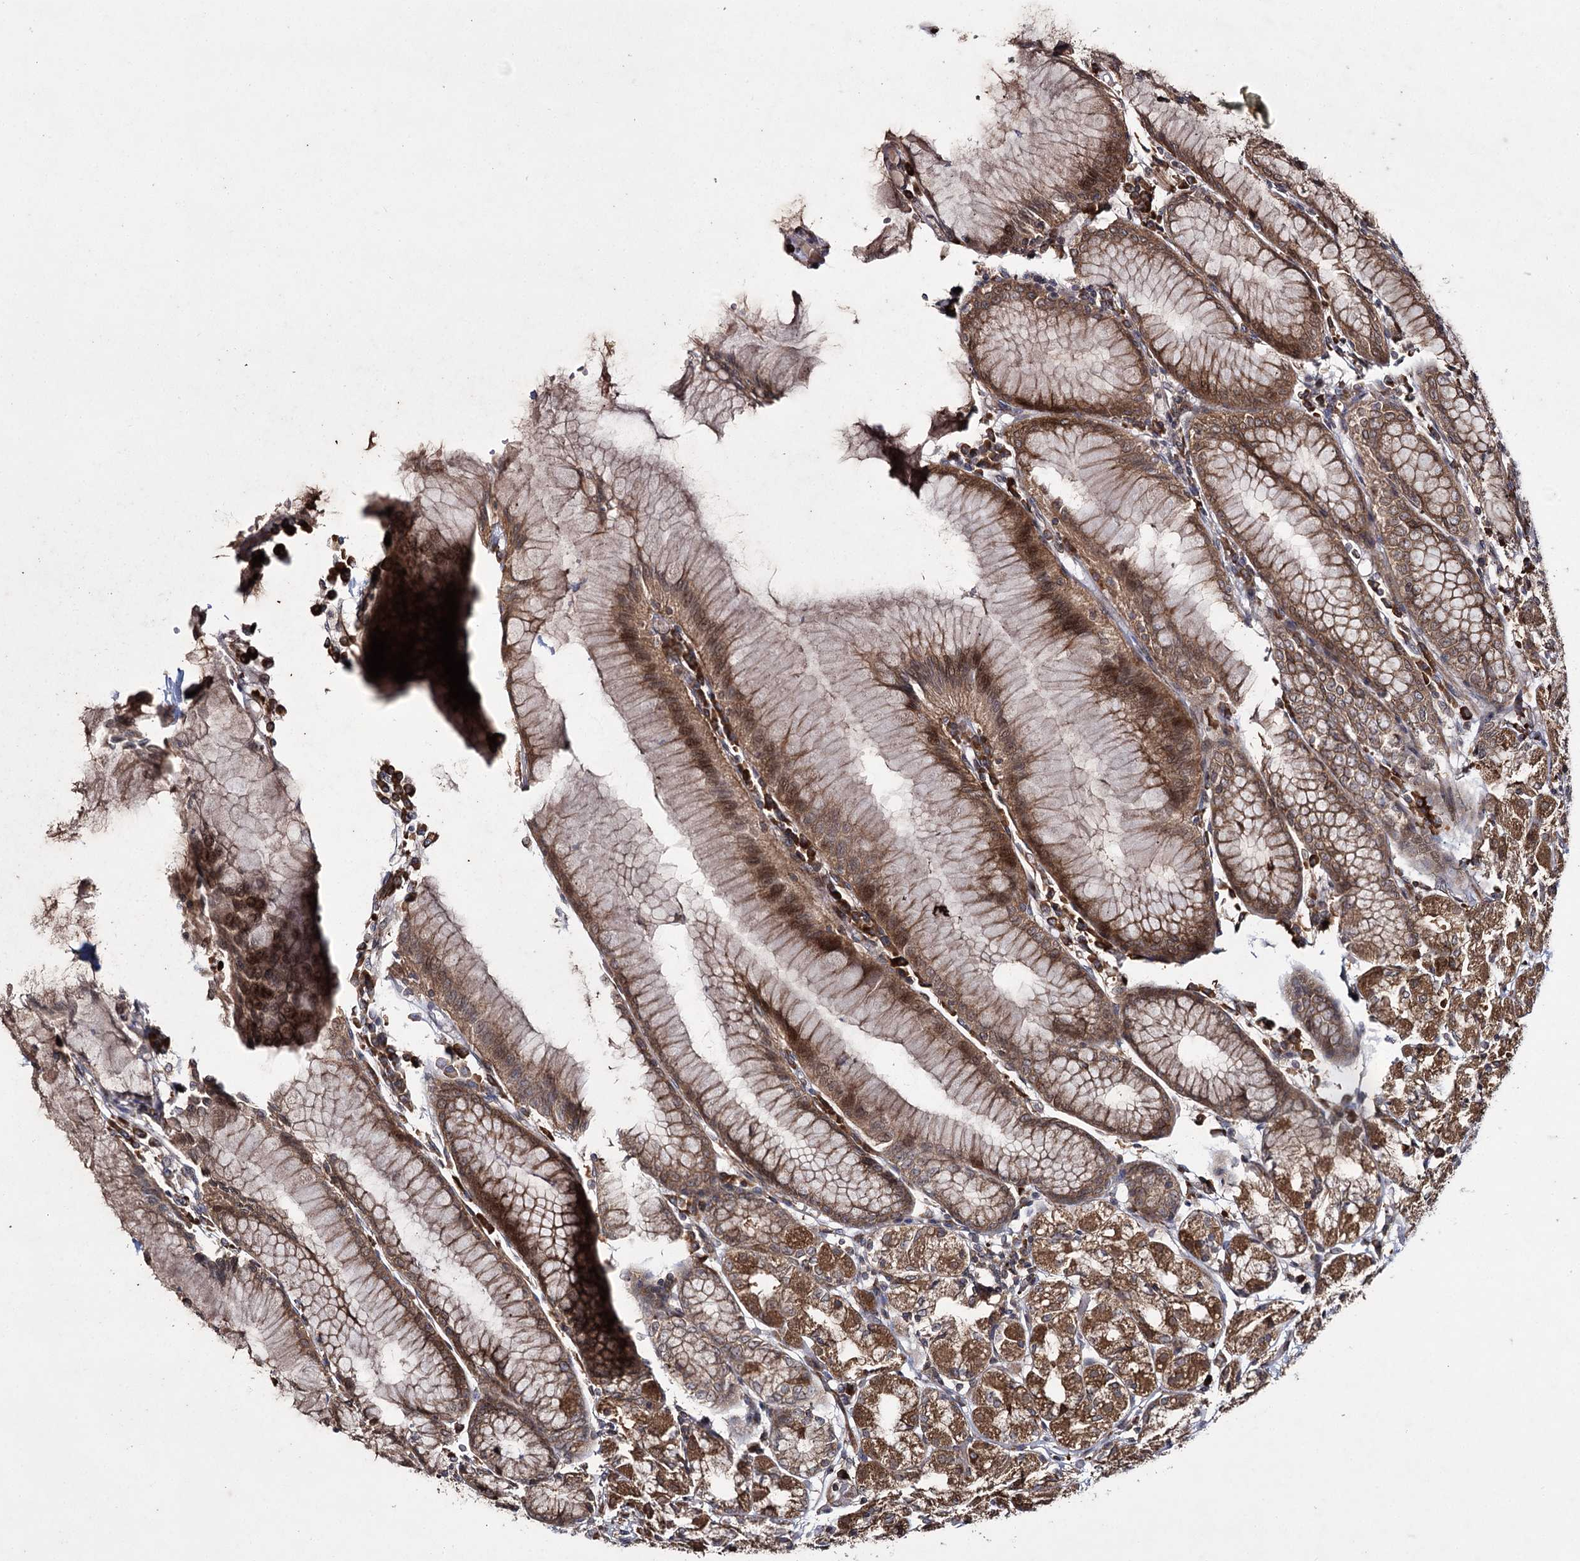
{"staining": {"intensity": "strong", "quantity": ">75%", "location": "cytoplasmic/membranous"}, "tissue": "stomach", "cell_type": "Glandular cells", "image_type": "normal", "snomed": [{"axis": "morphology", "description": "Normal tissue, NOS"}, {"axis": "topography", "description": "Stomach"}], "caption": "Benign stomach shows strong cytoplasmic/membranous staining in approximately >75% of glandular cells, visualized by immunohistochemistry. (Brightfield microscopy of DAB IHC at high magnification).", "gene": "HECTD2", "patient": {"sex": "female", "age": 57}}